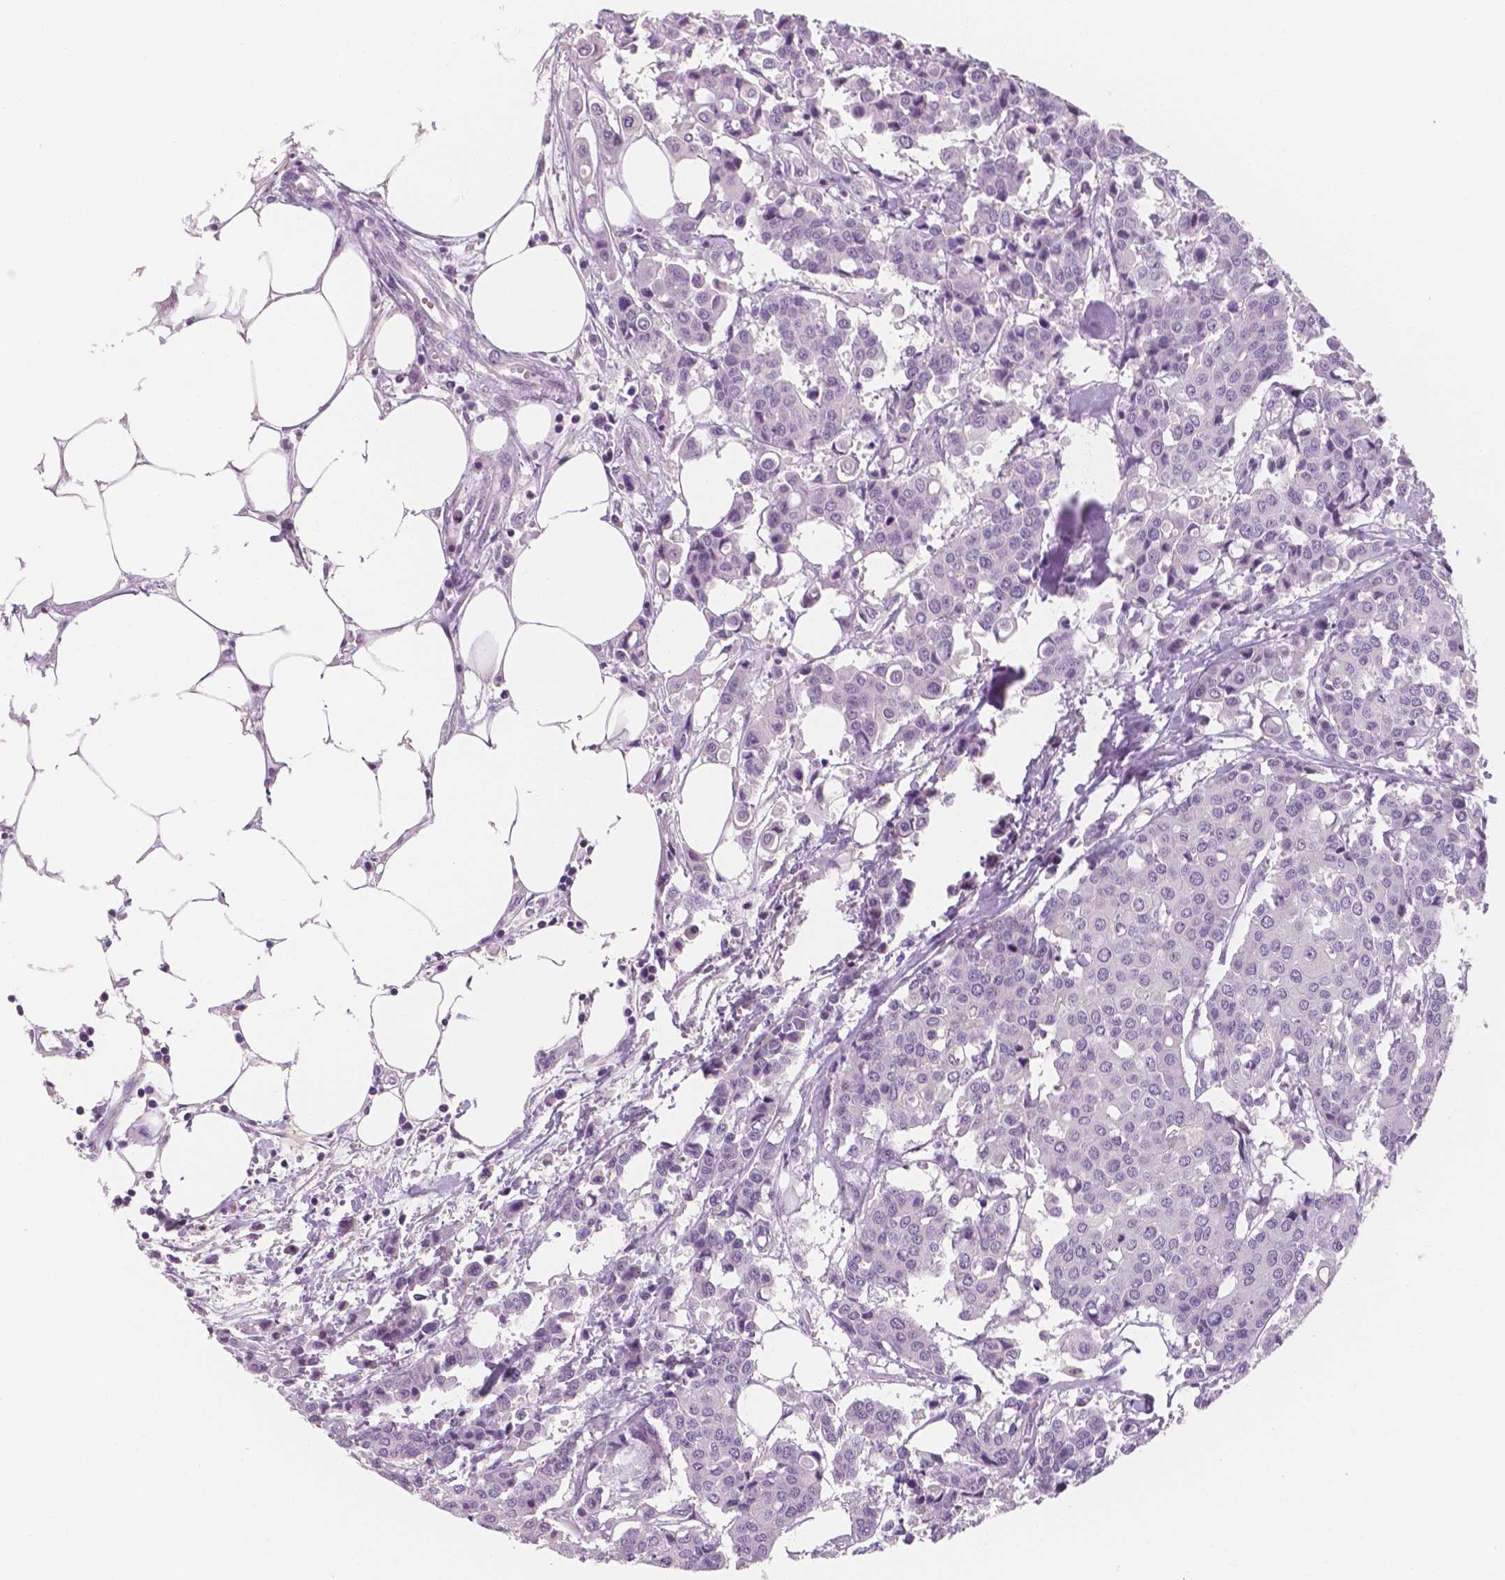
{"staining": {"intensity": "negative", "quantity": "none", "location": "none"}, "tissue": "carcinoid", "cell_type": "Tumor cells", "image_type": "cancer", "snomed": [{"axis": "morphology", "description": "Carcinoid, malignant, NOS"}, {"axis": "topography", "description": "Colon"}], "caption": "The micrograph exhibits no staining of tumor cells in carcinoid (malignant).", "gene": "TSPAN7", "patient": {"sex": "male", "age": 81}}